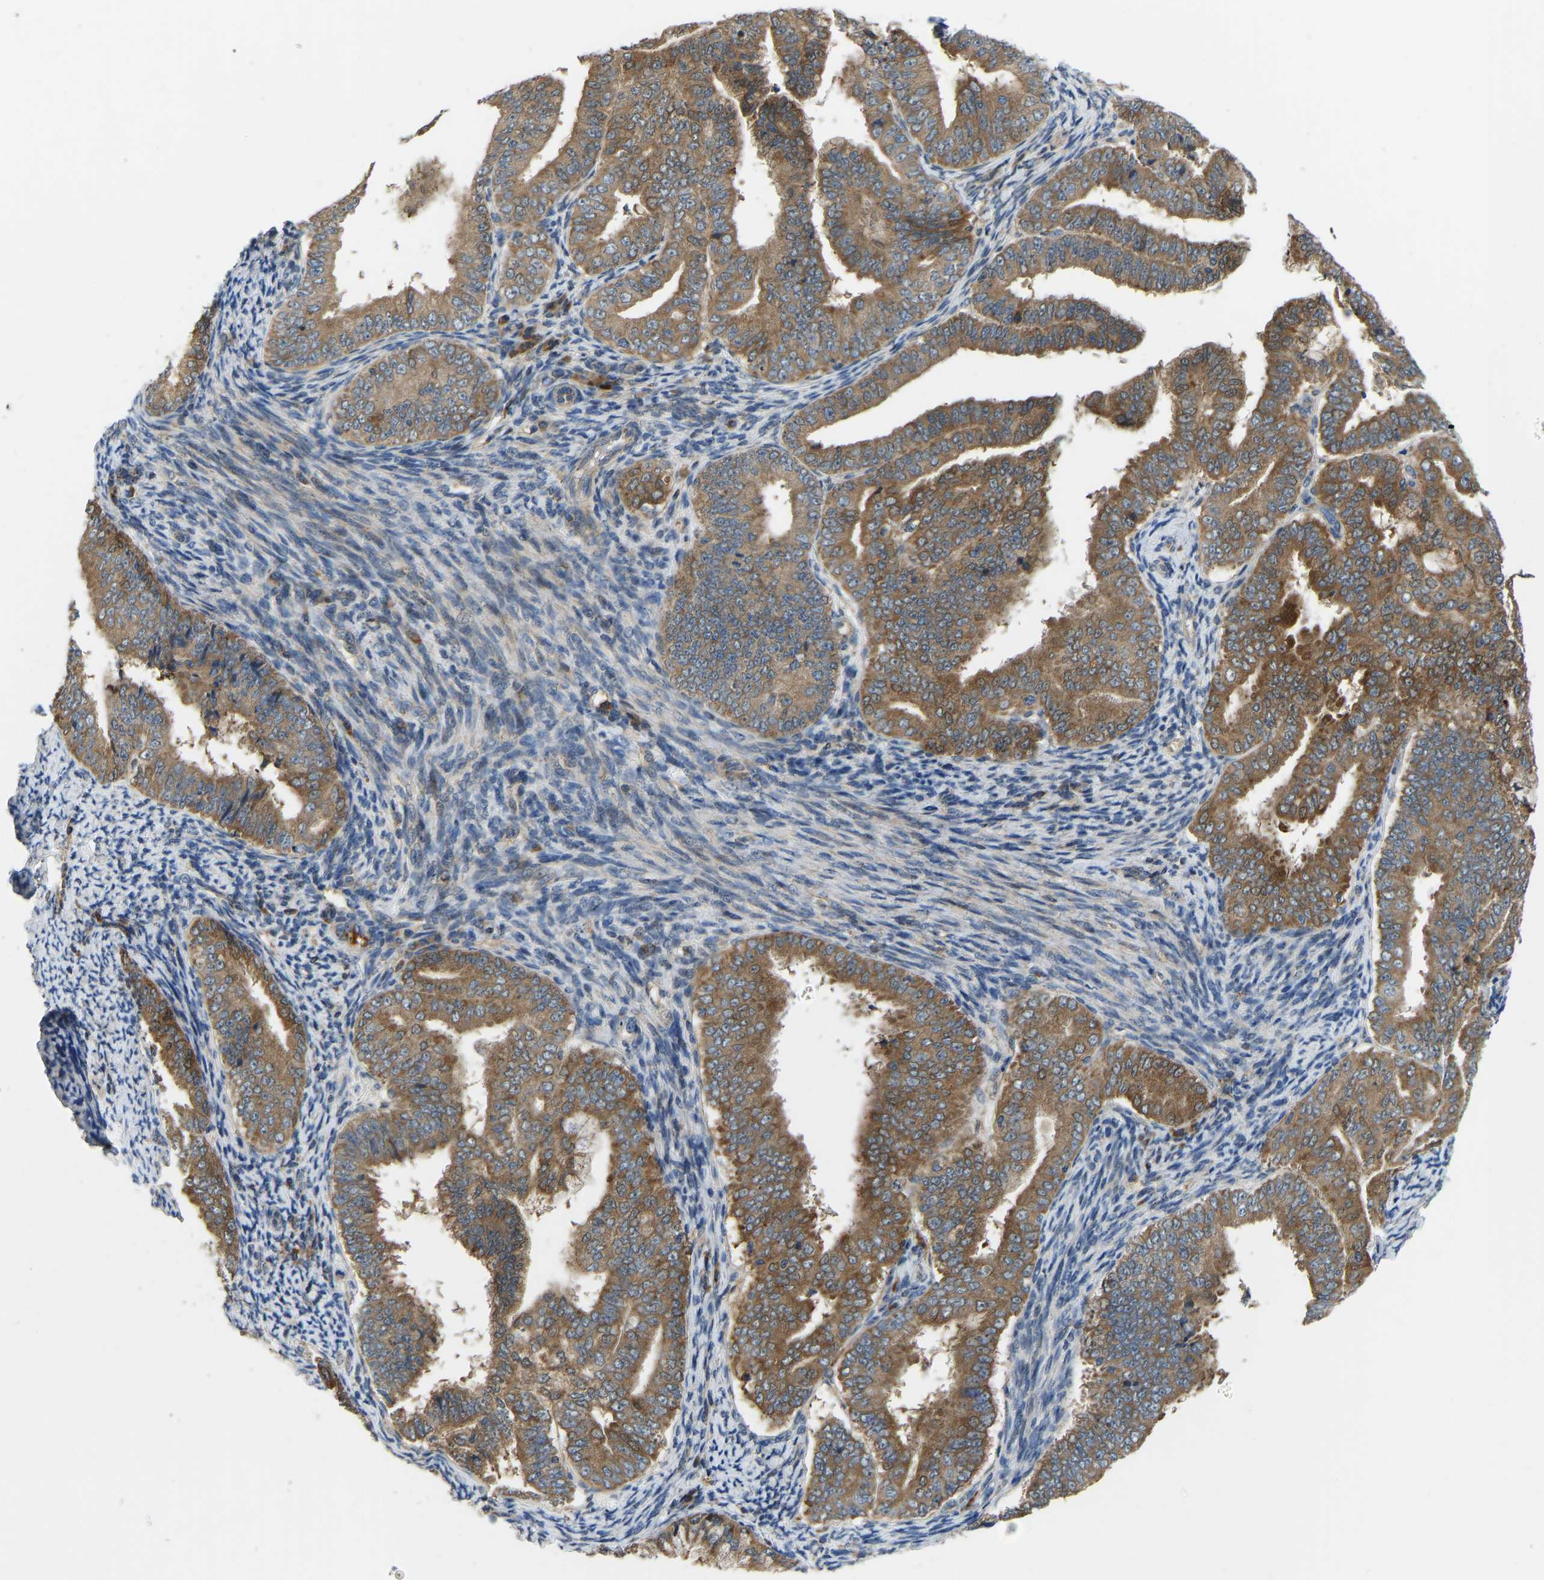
{"staining": {"intensity": "moderate", "quantity": ">75%", "location": "cytoplasmic/membranous"}, "tissue": "endometrial cancer", "cell_type": "Tumor cells", "image_type": "cancer", "snomed": [{"axis": "morphology", "description": "Adenocarcinoma, NOS"}, {"axis": "topography", "description": "Endometrium"}], "caption": "DAB (3,3'-diaminobenzidine) immunohistochemical staining of endometrial cancer (adenocarcinoma) shows moderate cytoplasmic/membranous protein positivity in about >75% of tumor cells.", "gene": "RBP1", "patient": {"sex": "female", "age": 63}}